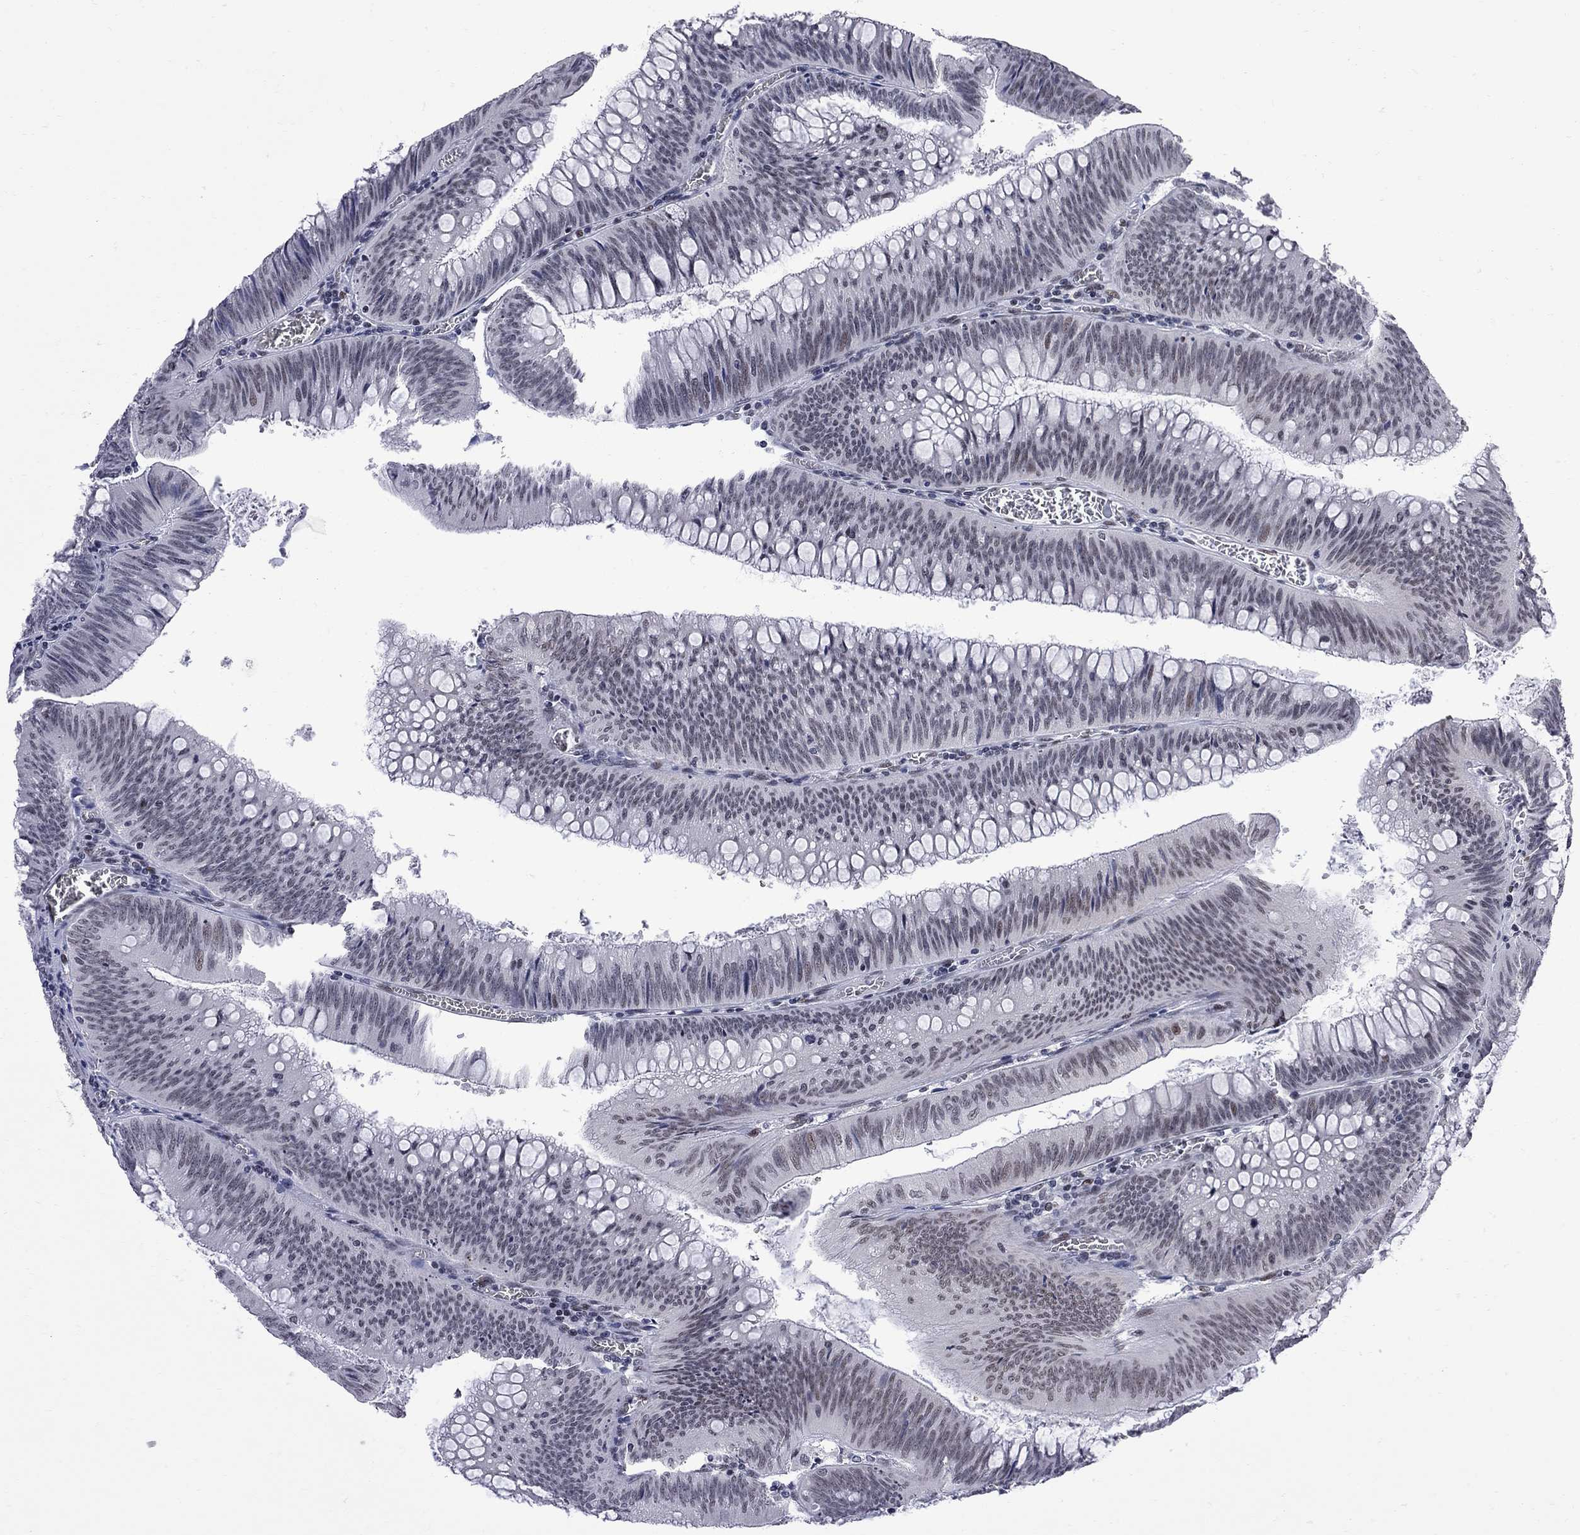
{"staining": {"intensity": "weak", "quantity": "<25%", "location": "nuclear"}, "tissue": "colorectal cancer", "cell_type": "Tumor cells", "image_type": "cancer", "snomed": [{"axis": "morphology", "description": "Adenocarcinoma, NOS"}, {"axis": "topography", "description": "Rectum"}], "caption": "The immunohistochemistry (IHC) image has no significant positivity in tumor cells of colorectal adenocarcinoma tissue.", "gene": "ZBTB47", "patient": {"sex": "female", "age": 72}}